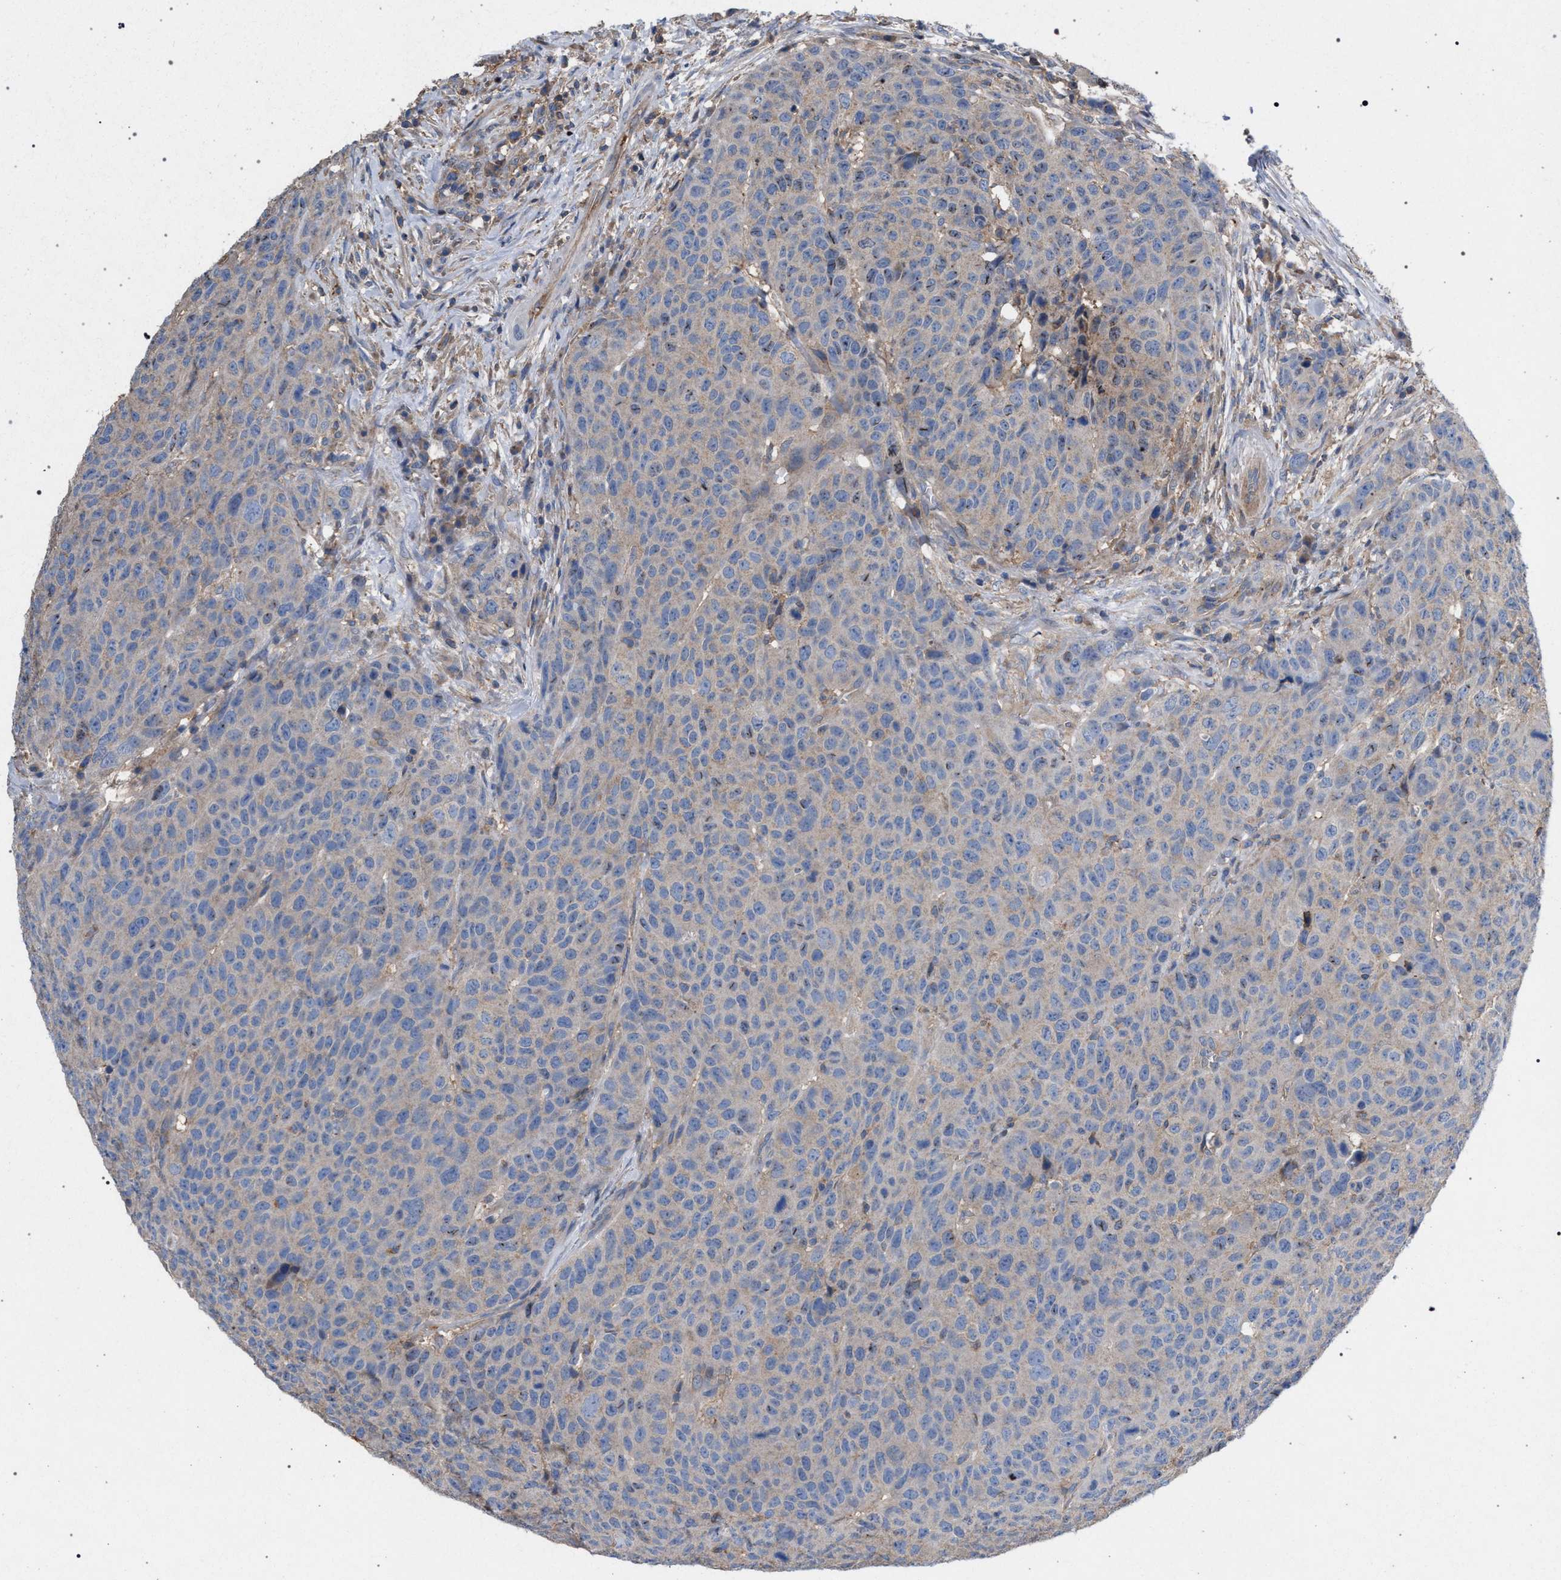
{"staining": {"intensity": "negative", "quantity": "none", "location": "none"}, "tissue": "head and neck cancer", "cell_type": "Tumor cells", "image_type": "cancer", "snomed": [{"axis": "morphology", "description": "Squamous cell carcinoma, NOS"}, {"axis": "topography", "description": "Head-Neck"}], "caption": "Human head and neck cancer (squamous cell carcinoma) stained for a protein using immunohistochemistry (IHC) shows no expression in tumor cells.", "gene": "VPS13A", "patient": {"sex": "male", "age": 66}}